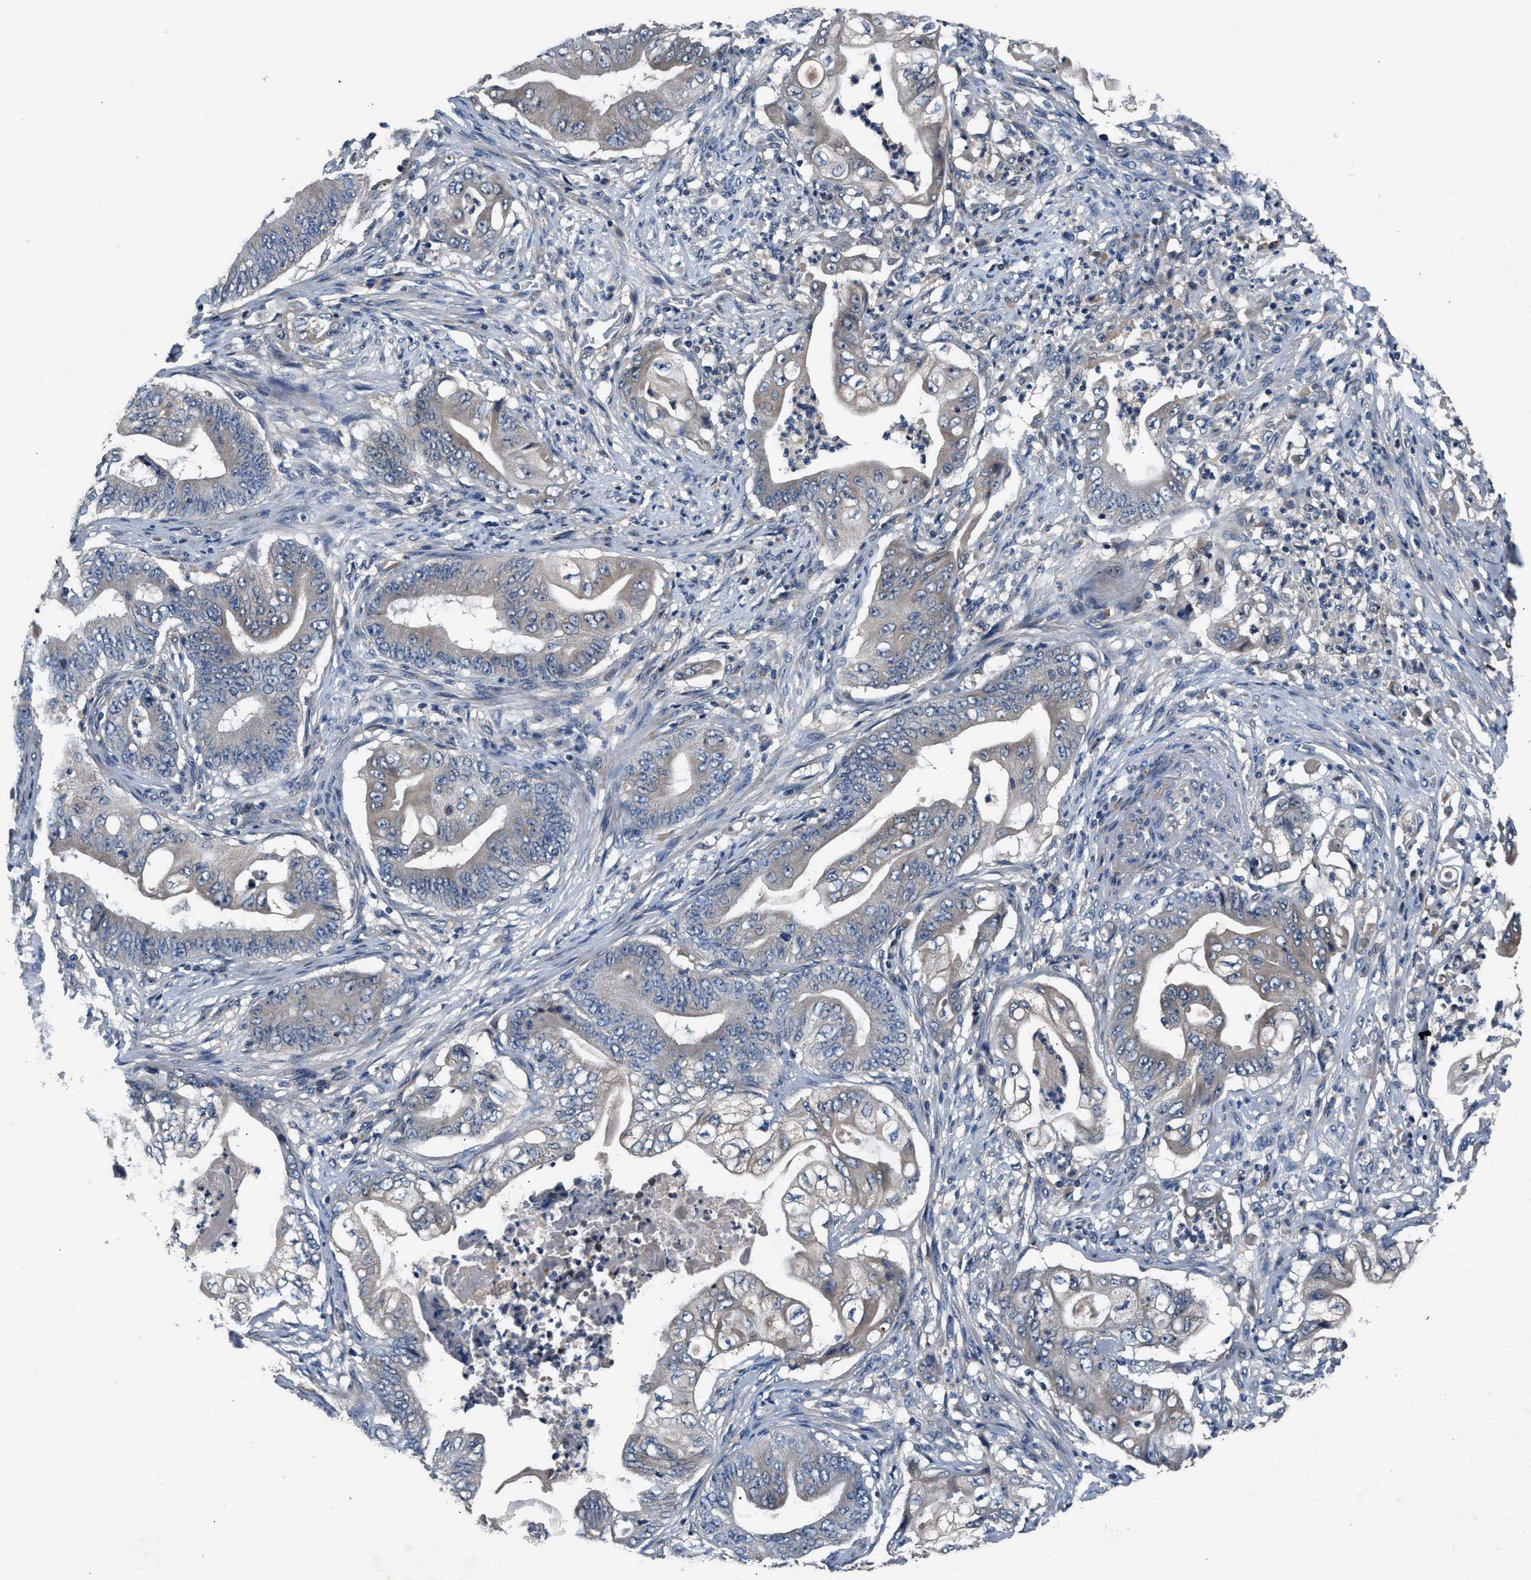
{"staining": {"intensity": "weak", "quantity": "<25%", "location": "cytoplasmic/membranous"}, "tissue": "stomach cancer", "cell_type": "Tumor cells", "image_type": "cancer", "snomed": [{"axis": "morphology", "description": "Adenocarcinoma, NOS"}, {"axis": "topography", "description": "Stomach"}], "caption": "Tumor cells show no significant staining in stomach cancer.", "gene": "PRXL2C", "patient": {"sex": "female", "age": 73}}